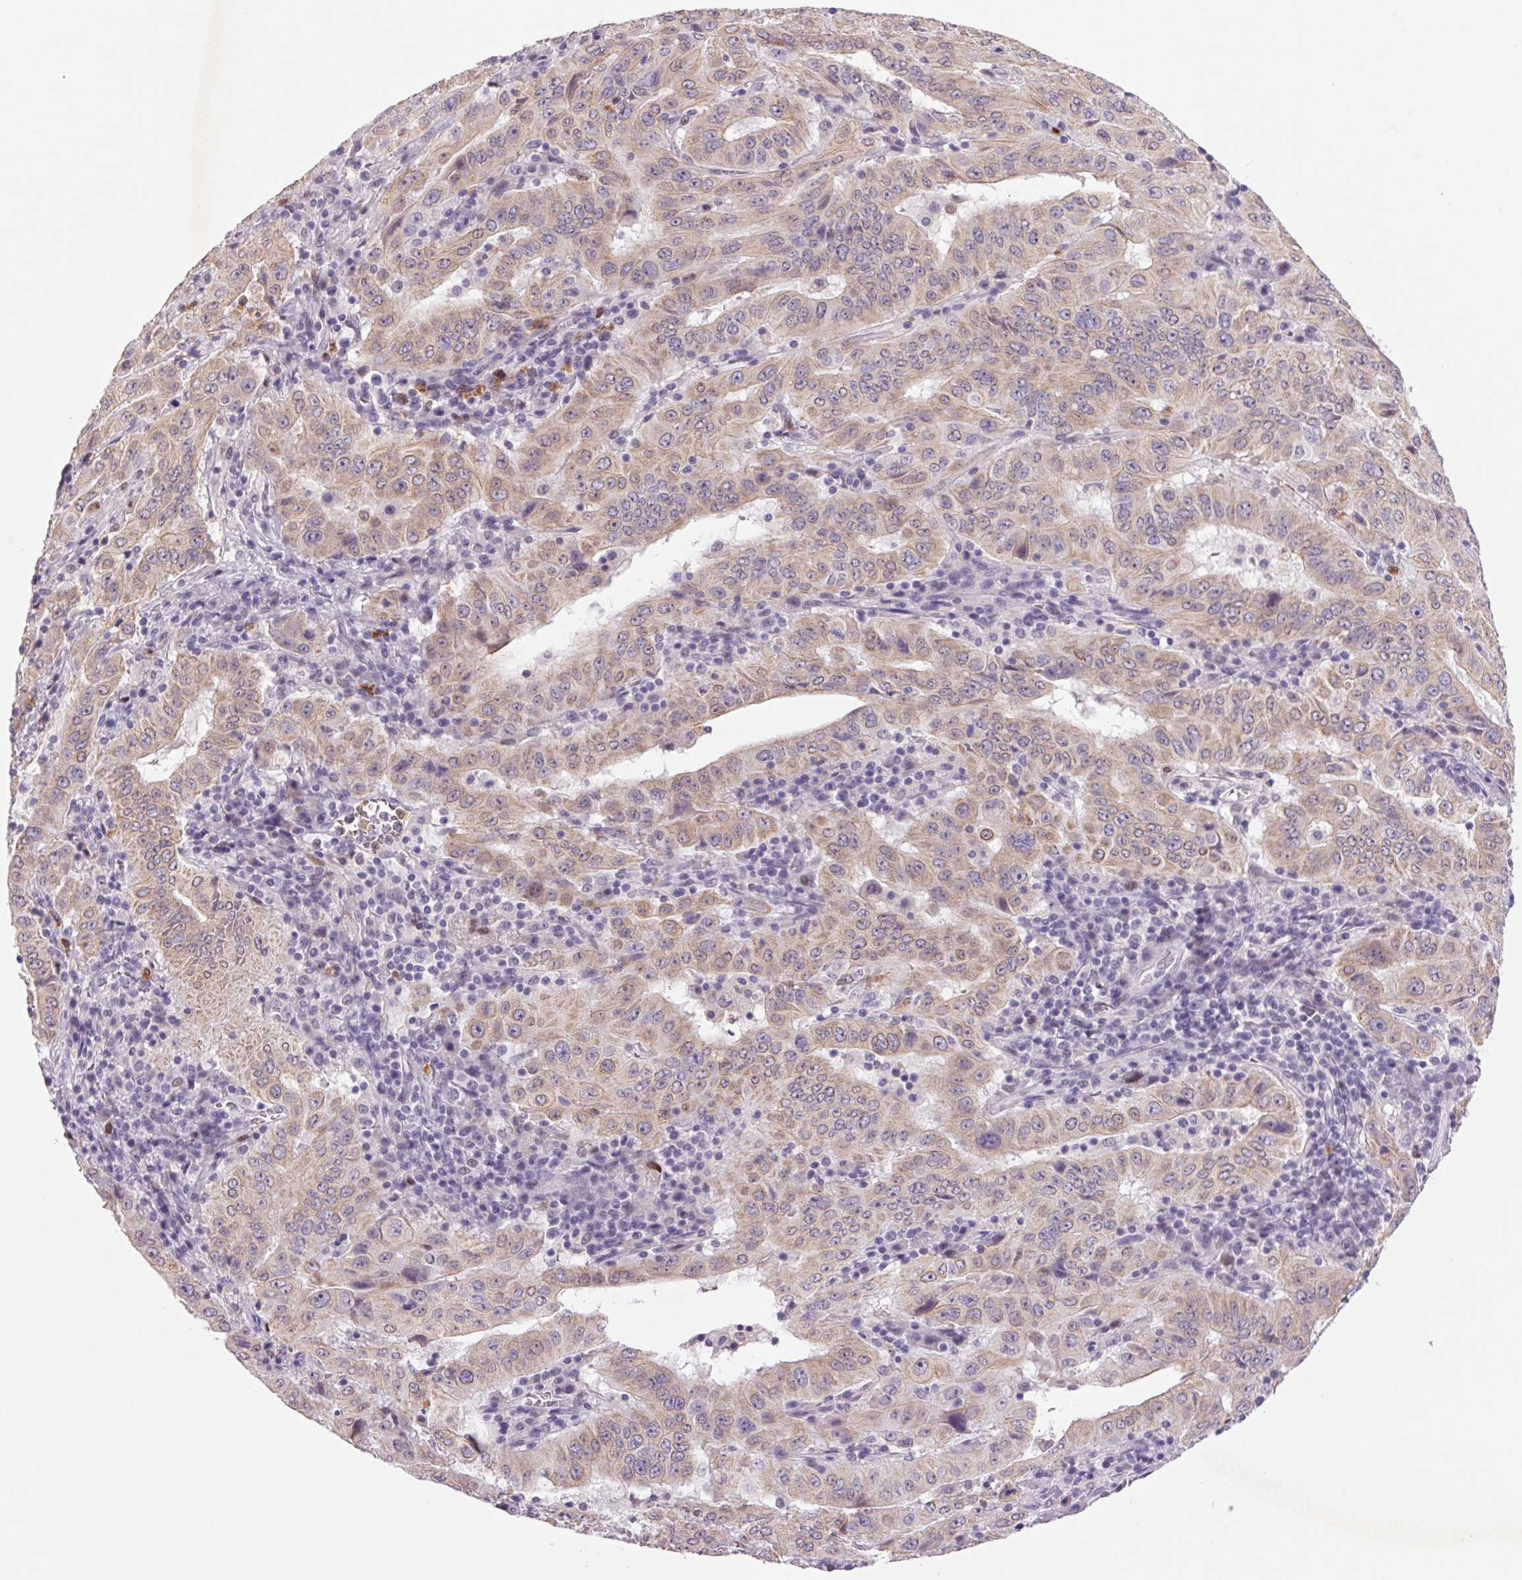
{"staining": {"intensity": "weak", "quantity": ">75%", "location": "cytoplasmic/membranous"}, "tissue": "pancreatic cancer", "cell_type": "Tumor cells", "image_type": "cancer", "snomed": [{"axis": "morphology", "description": "Adenocarcinoma, NOS"}, {"axis": "topography", "description": "Pancreas"}], "caption": "Tumor cells reveal low levels of weak cytoplasmic/membranous positivity in about >75% of cells in human pancreatic cancer.", "gene": "TRDN", "patient": {"sex": "male", "age": 63}}